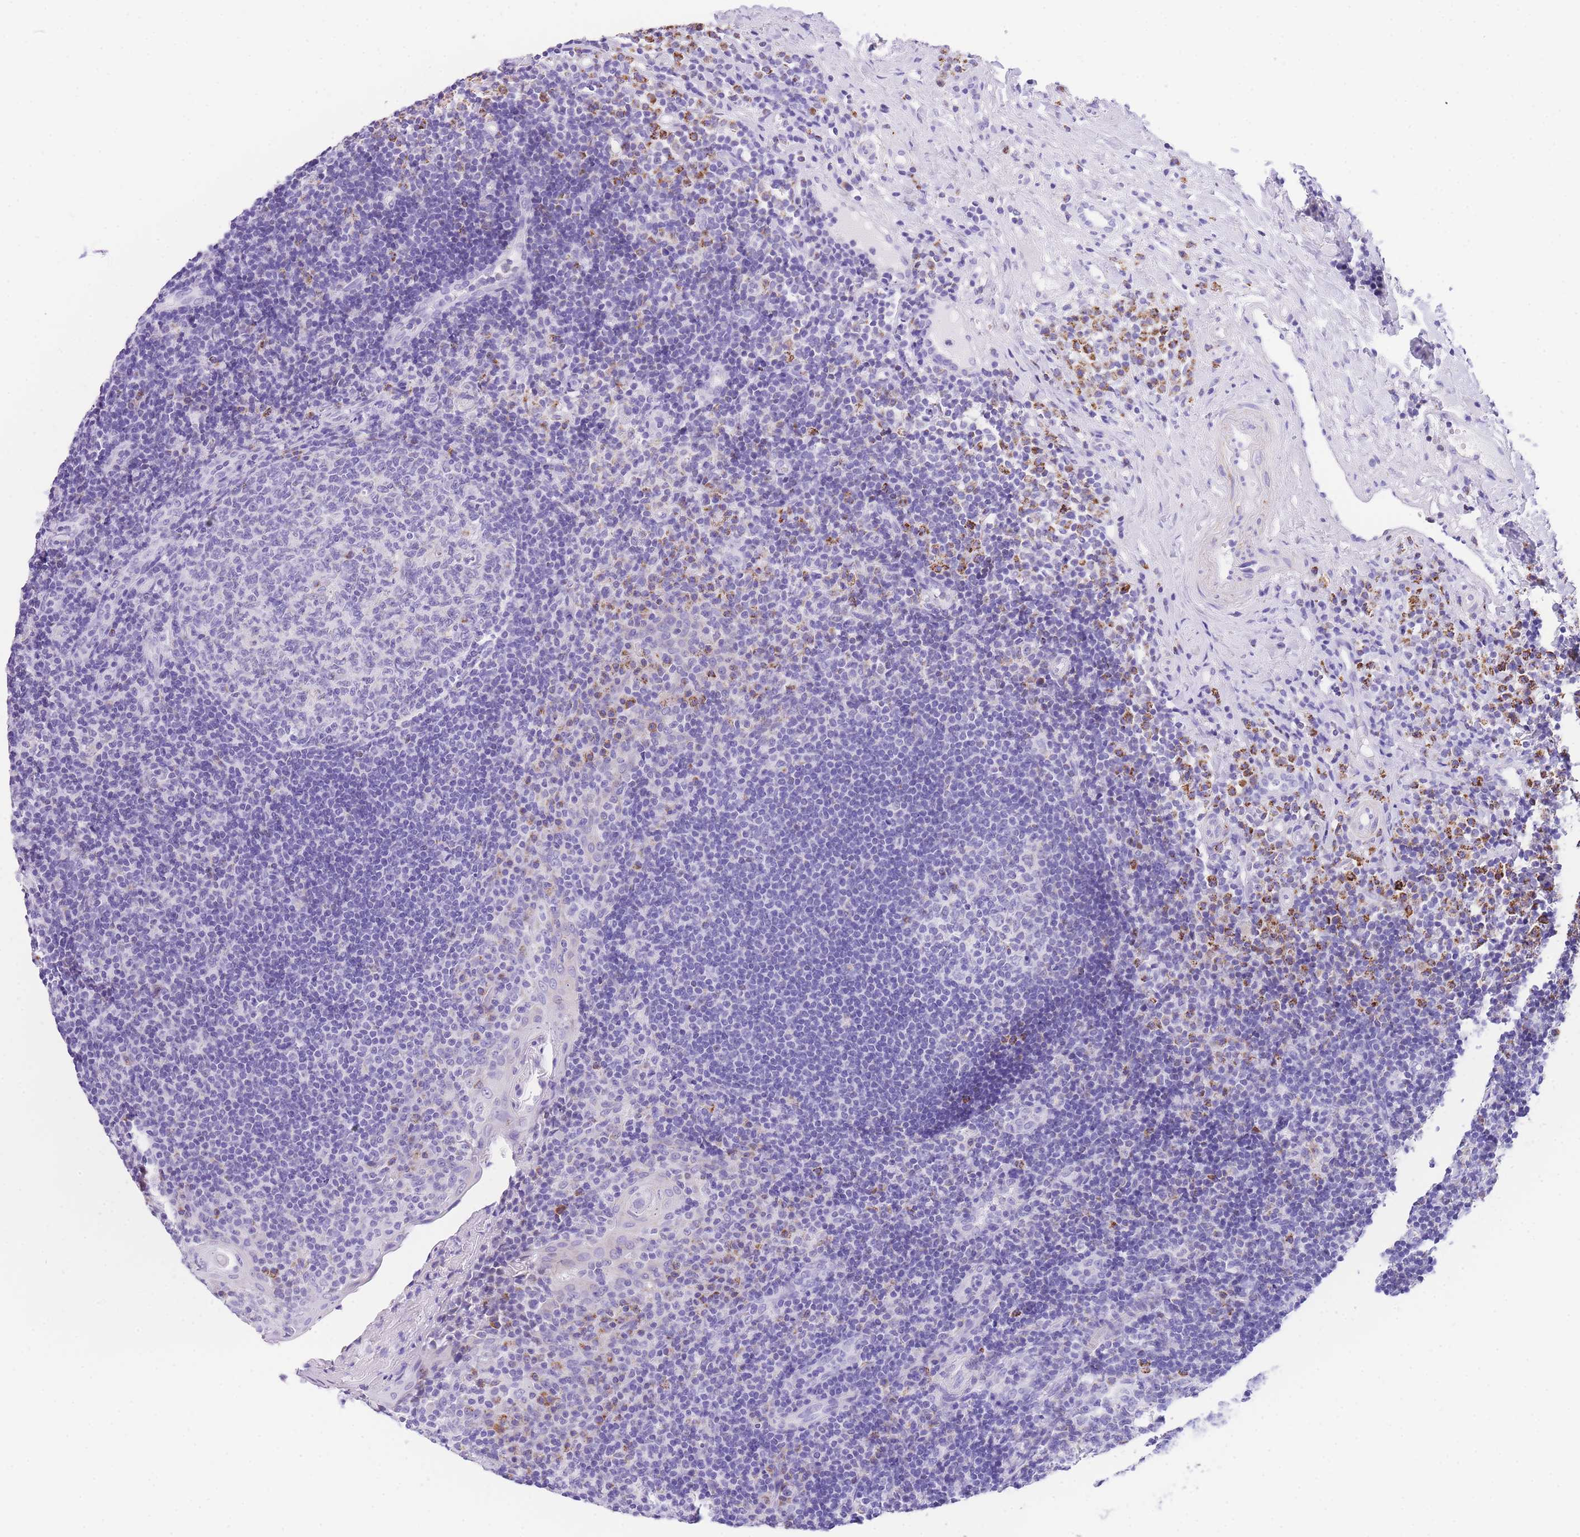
{"staining": {"intensity": "negative", "quantity": "none", "location": "none"}, "tissue": "tonsil", "cell_type": "Germinal center cells", "image_type": "normal", "snomed": [{"axis": "morphology", "description": "Normal tissue, NOS"}, {"axis": "topography", "description": "Tonsil"}], "caption": "Germinal center cells show no significant protein expression in unremarkable tonsil.", "gene": "NKD2", "patient": {"sex": "female", "age": 40}}